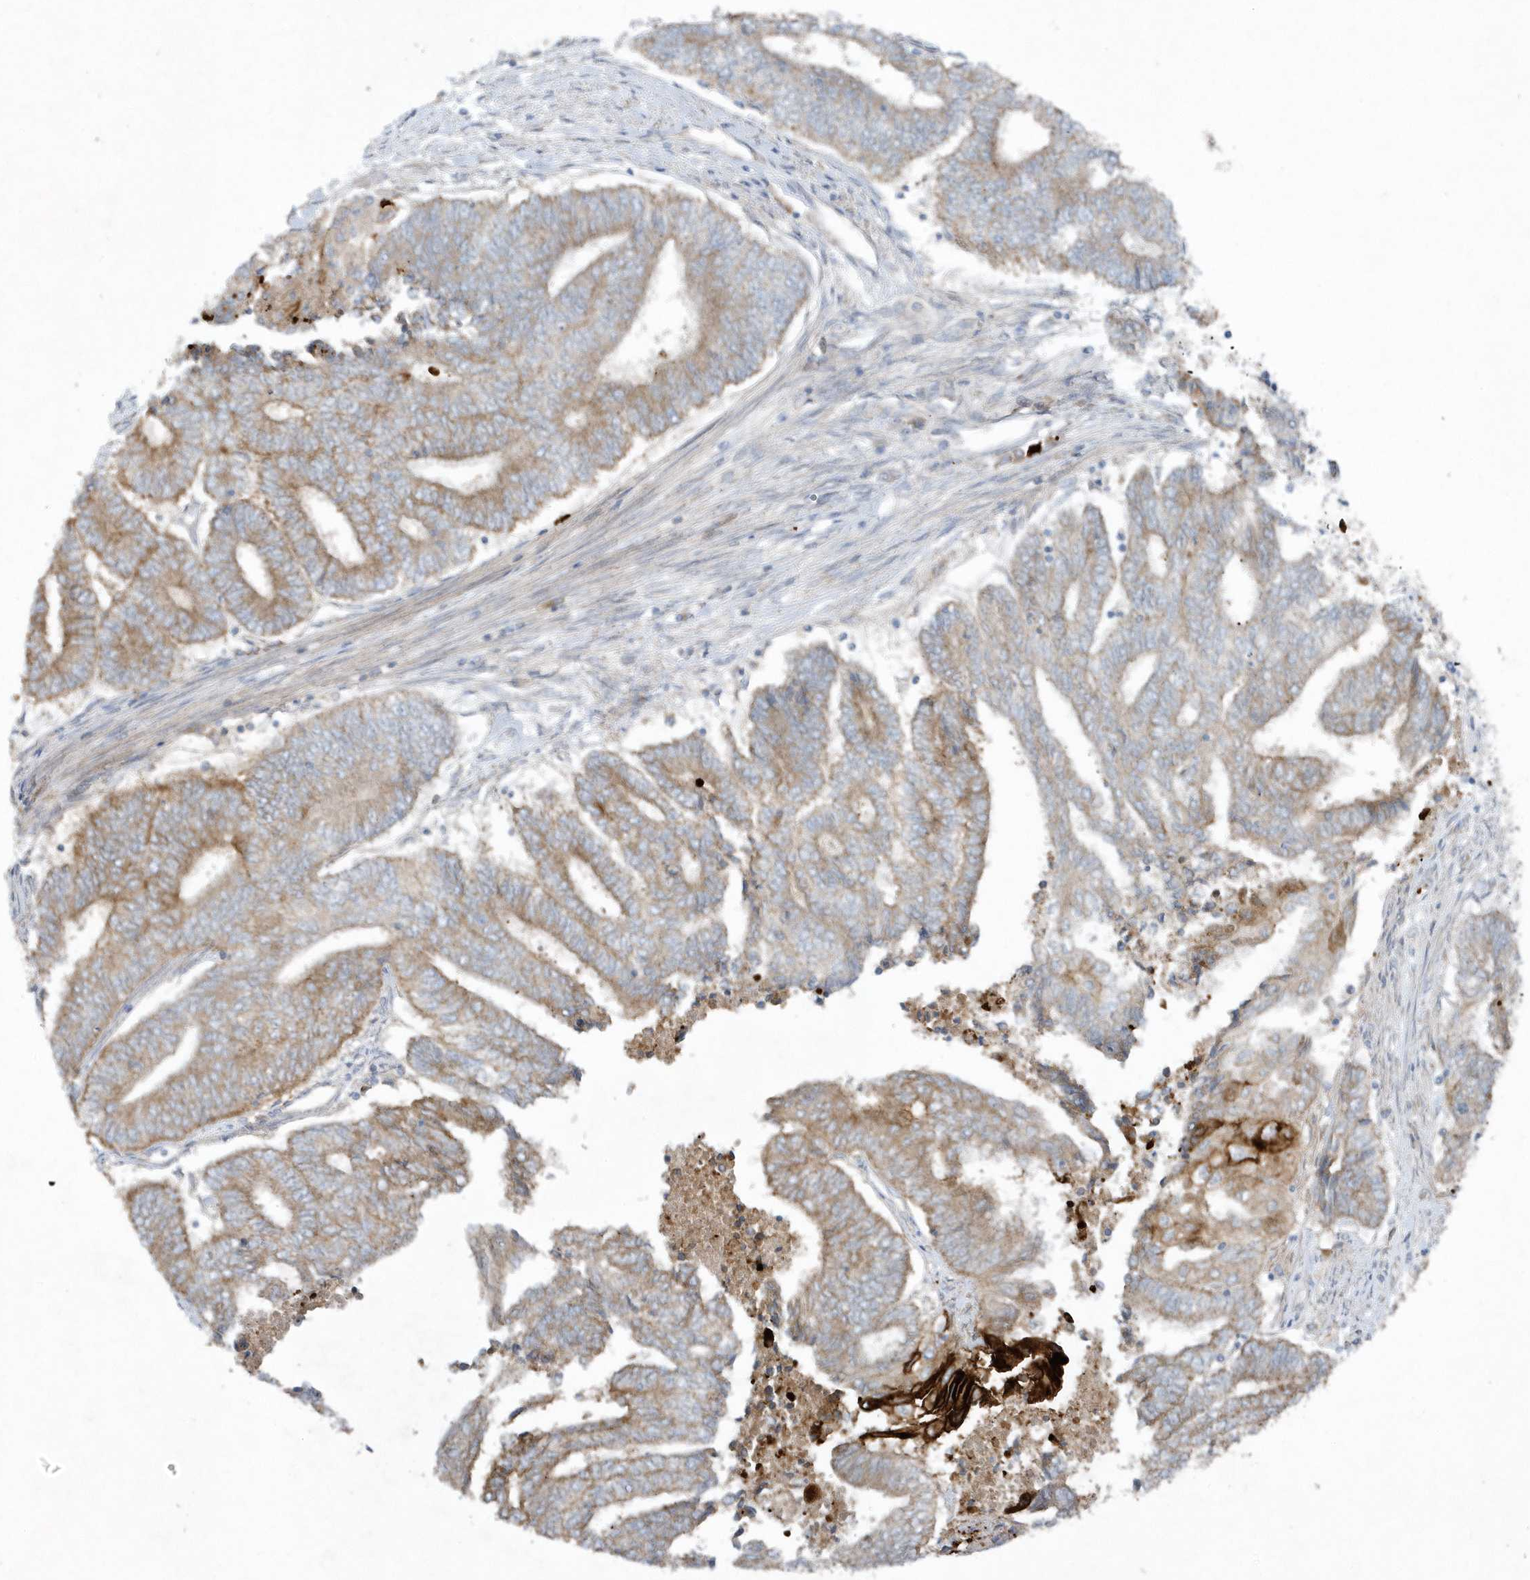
{"staining": {"intensity": "moderate", "quantity": ">75%", "location": "cytoplasmic/membranous"}, "tissue": "endometrial cancer", "cell_type": "Tumor cells", "image_type": "cancer", "snomed": [{"axis": "morphology", "description": "Adenocarcinoma, NOS"}, {"axis": "topography", "description": "Uterus"}, {"axis": "topography", "description": "Endometrium"}], "caption": "Endometrial adenocarcinoma tissue reveals moderate cytoplasmic/membranous expression in about >75% of tumor cells, visualized by immunohistochemistry.", "gene": "SLC38A2", "patient": {"sex": "female", "age": 70}}